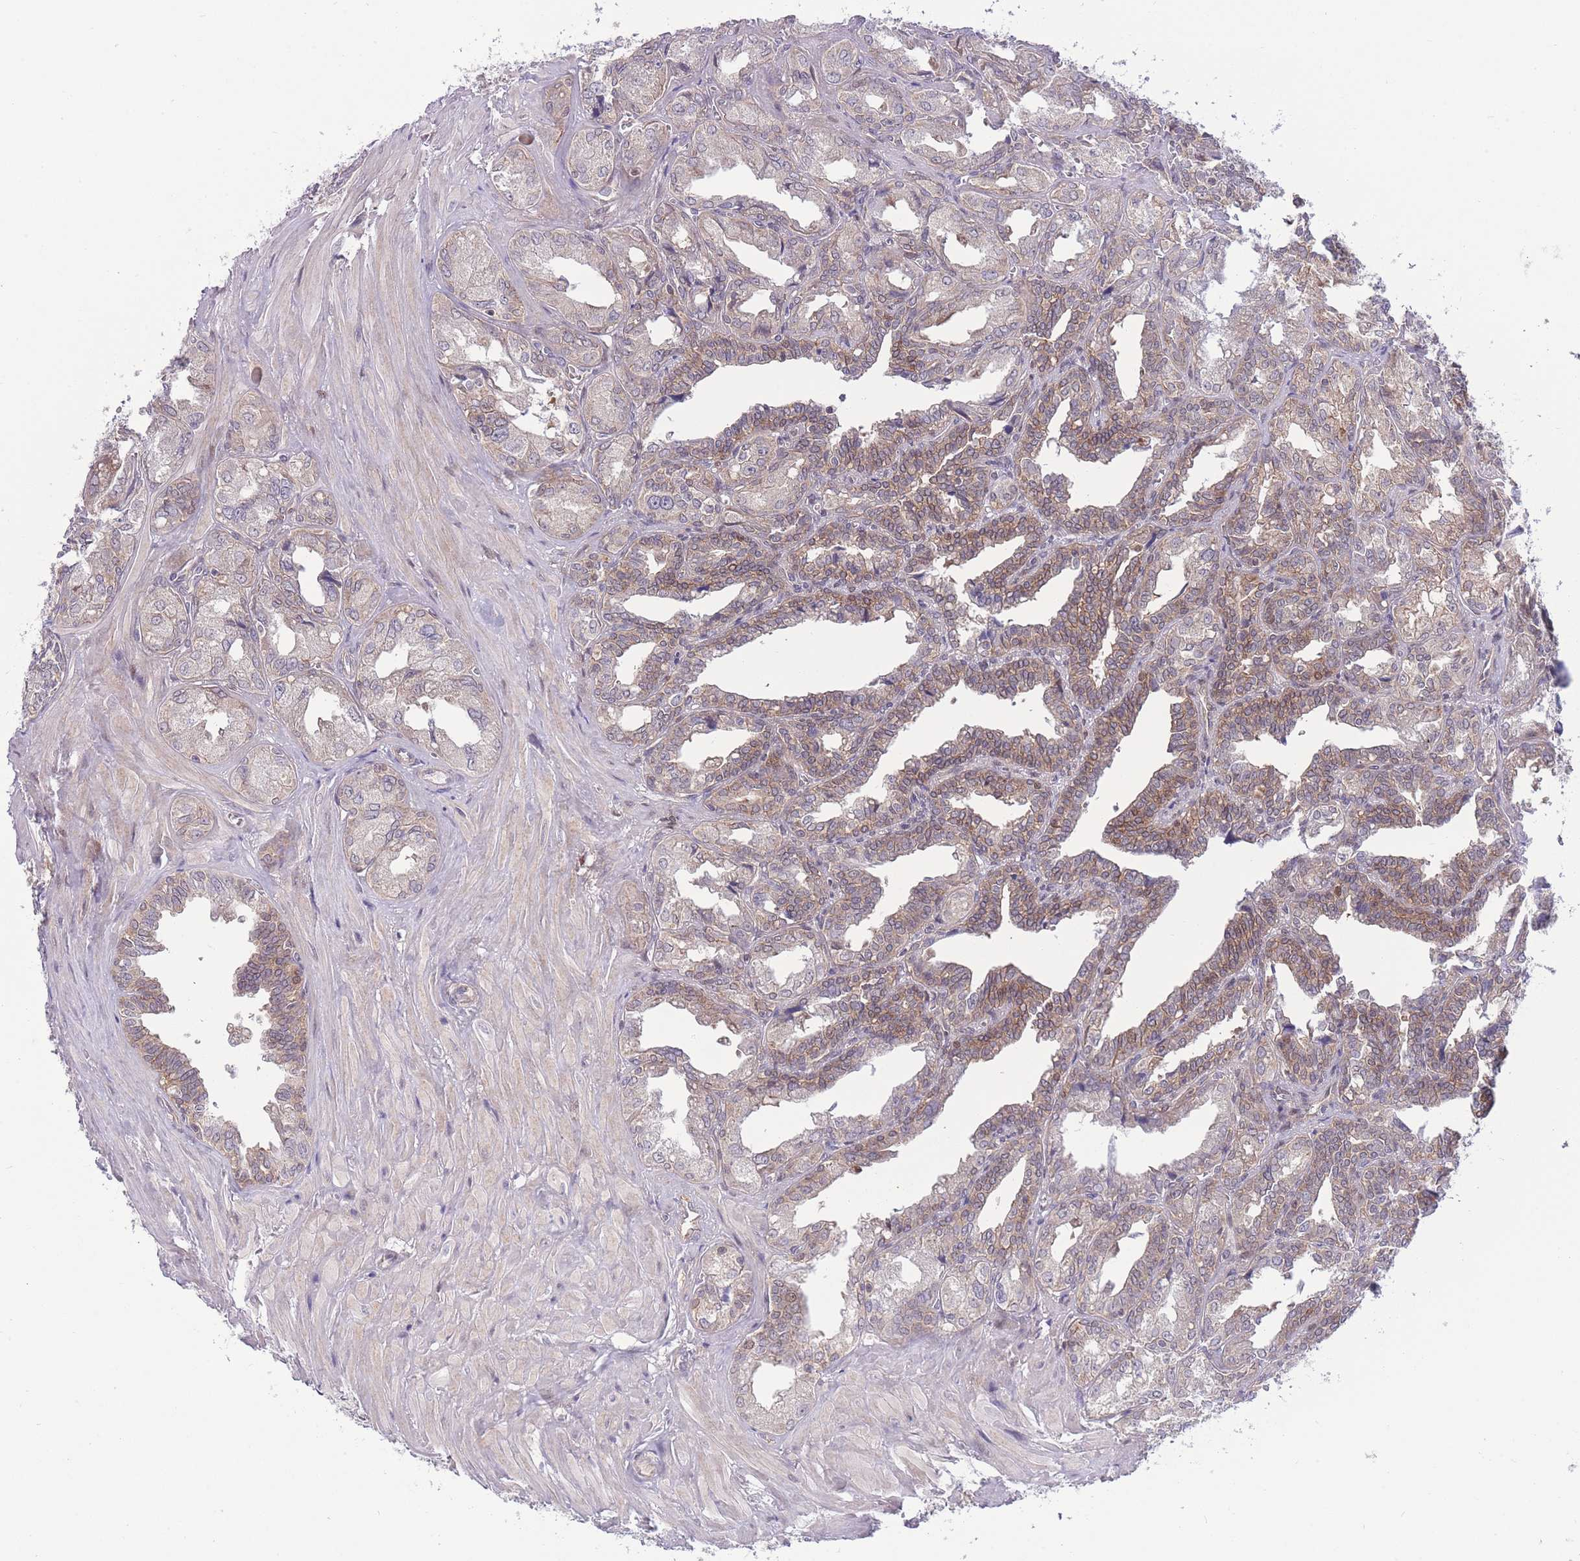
{"staining": {"intensity": "moderate", "quantity": "25%-75%", "location": "cytoplasmic/membranous"}, "tissue": "seminal vesicle", "cell_type": "Glandular cells", "image_type": "normal", "snomed": [{"axis": "morphology", "description": "Normal tissue, NOS"}, {"axis": "topography", "description": "Seminal veicle"}], "caption": "Immunohistochemical staining of normal human seminal vesicle shows medium levels of moderate cytoplasmic/membranous positivity in approximately 25%-75% of glandular cells.", "gene": "RIC8A", "patient": {"sex": "male", "age": 67}}